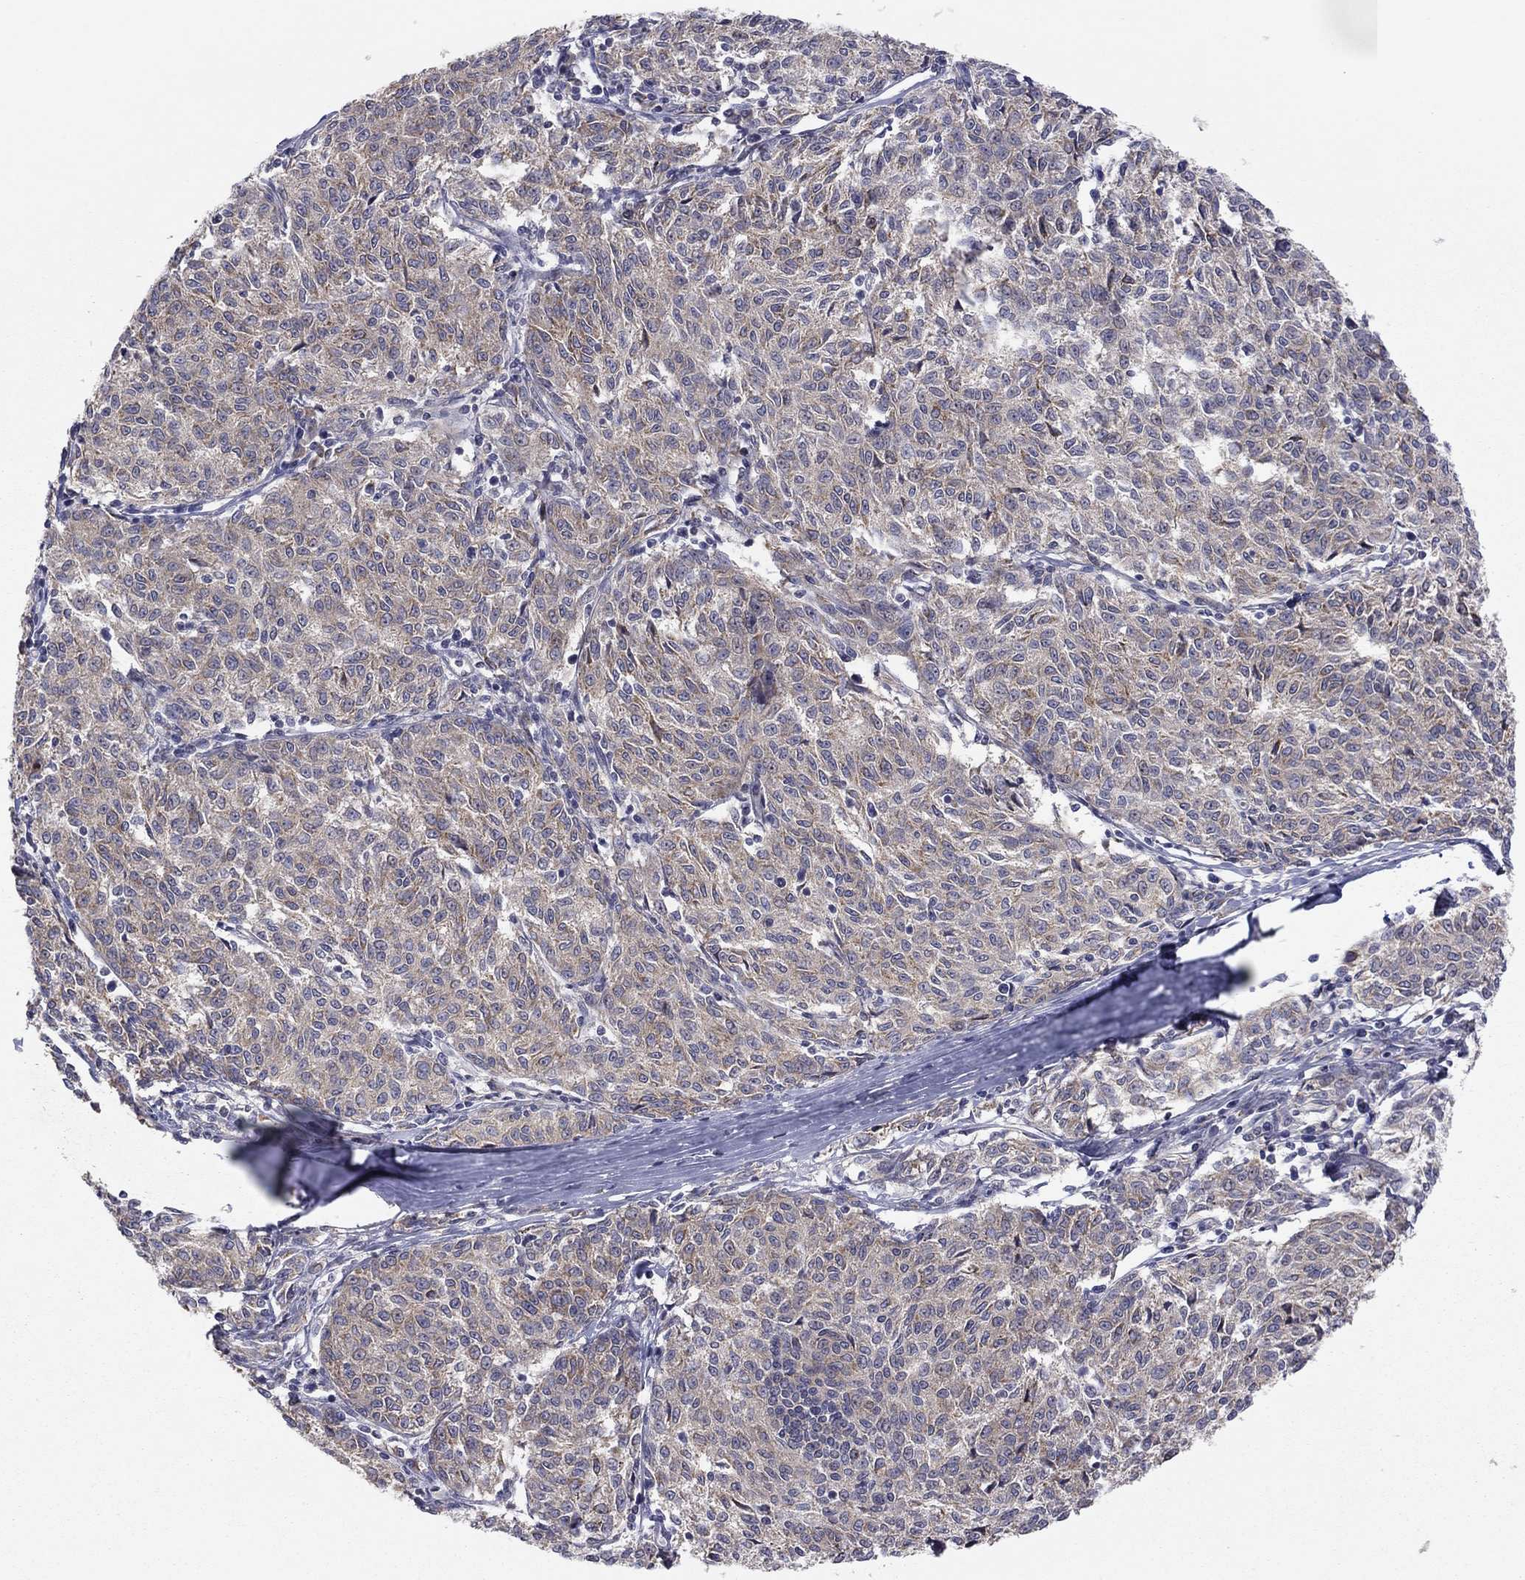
{"staining": {"intensity": "moderate", "quantity": ">75%", "location": "cytoplasmic/membranous"}, "tissue": "melanoma", "cell_type": "Tumor cells", "image_type": "cancer", "snomed": [{"axis": "morphology", "description": "Malignant melanoma, NOS"}, {"axis": "topography", "description": "Skin"}], "caption": "An IHC image of tumor tissue is shown. Protein staining in brown labels moderate cytoplasmic/membranous positivity in malignant melanoma within tumor cells.", "gene": "CRACDL", "patient": {"sex": "female", "age": 72}}